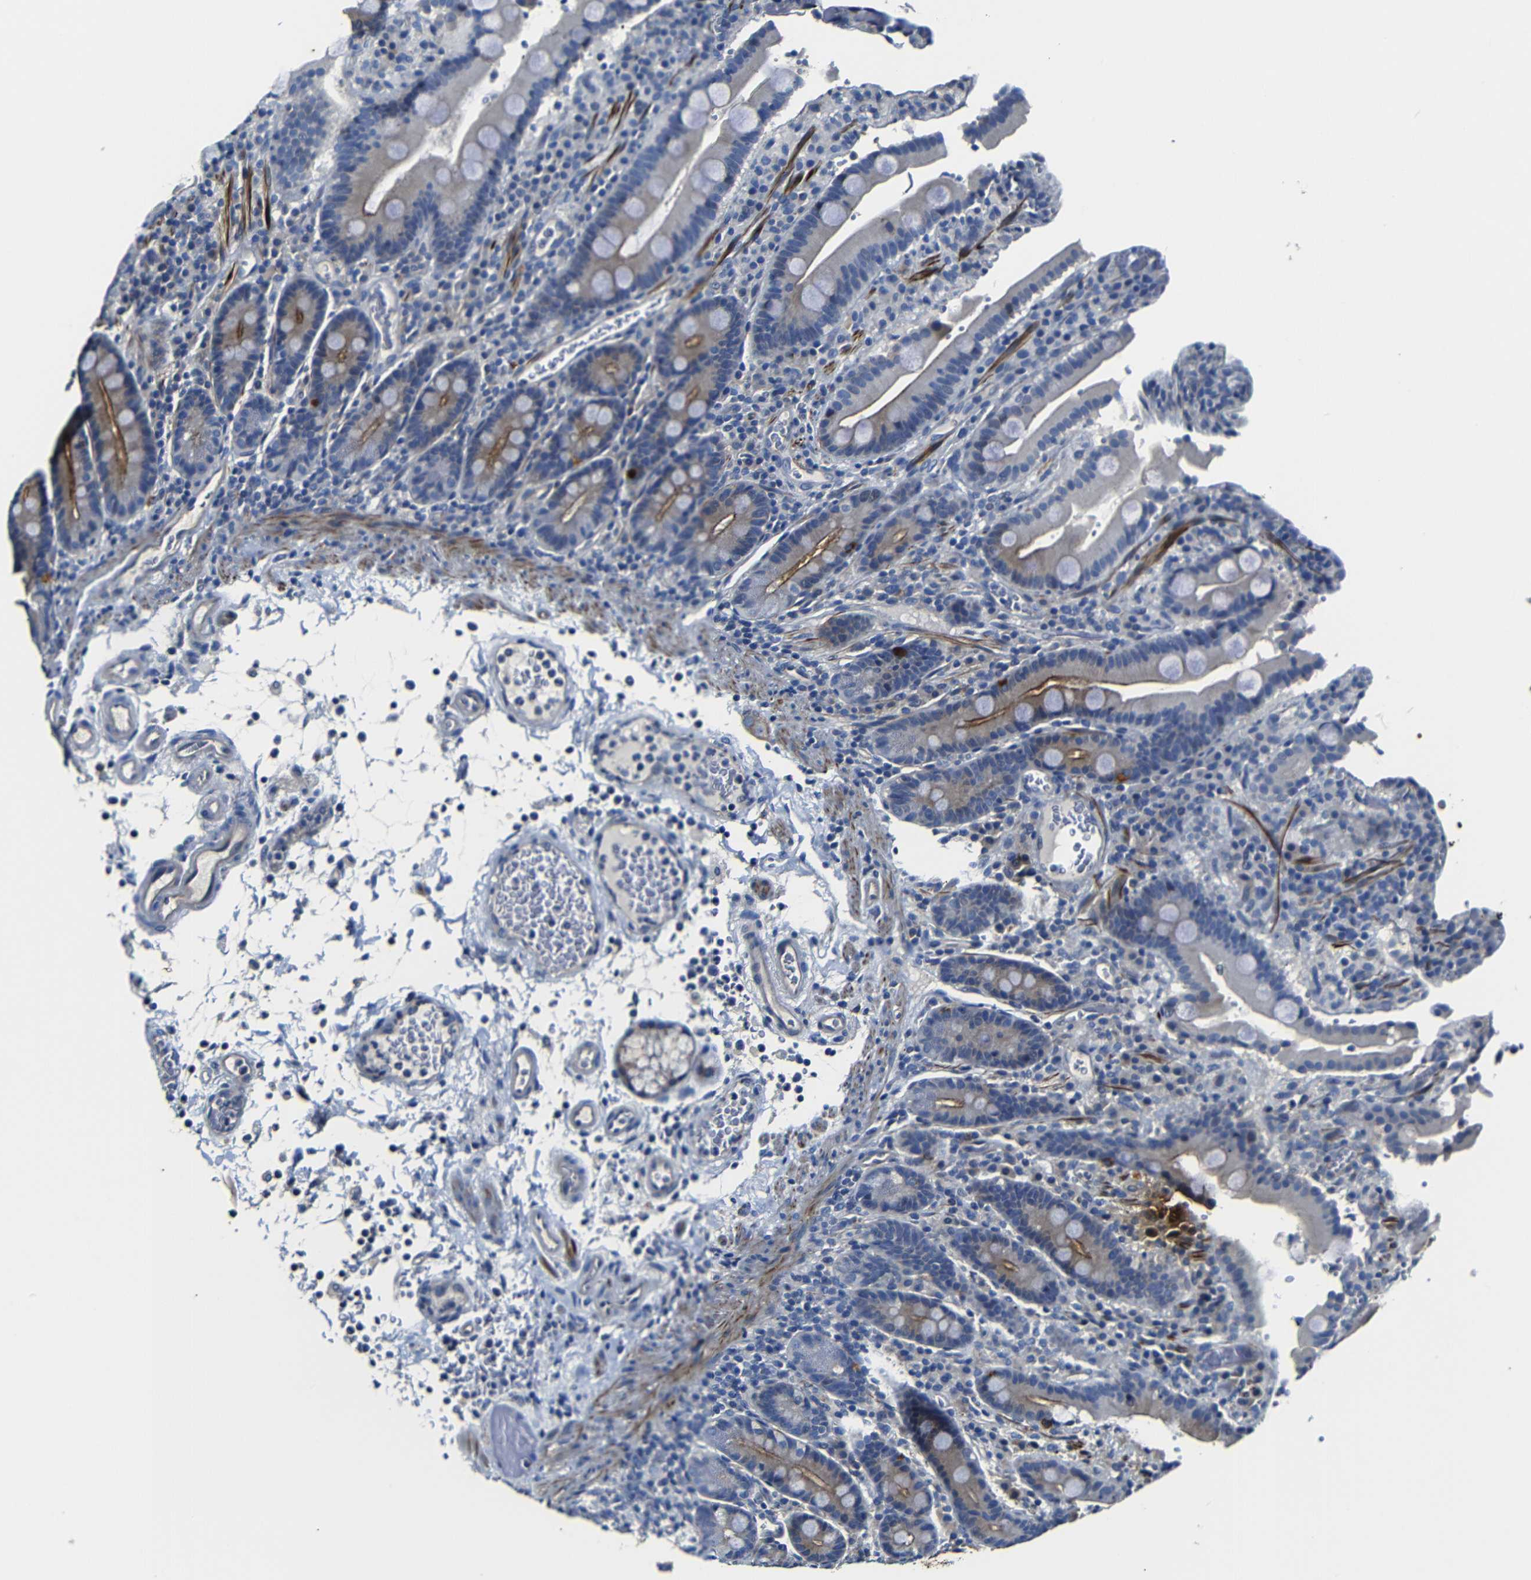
{"staining": {"intensity": "moderate", "quantity": "<25%", "location": "cytoplasmic/membranous"}, "tissue": "duodenum", "cell_type": "Glandular cells", "image_type": "normal", "snomed": [{"axis": "morphology", "description": "Normal tissue, NOS"}, {"axis": "topography", "description": "Small intestine, NOS"}], "caption": "Protein staining displays moderate cytoplasmic/membranous positivity in approximately <25% of glandular cells in normal duodenum. (IHC, brightfield microscopy, high magnification).", "gene": "AFDN", "patient": {"sex": "female", "age": 71}}